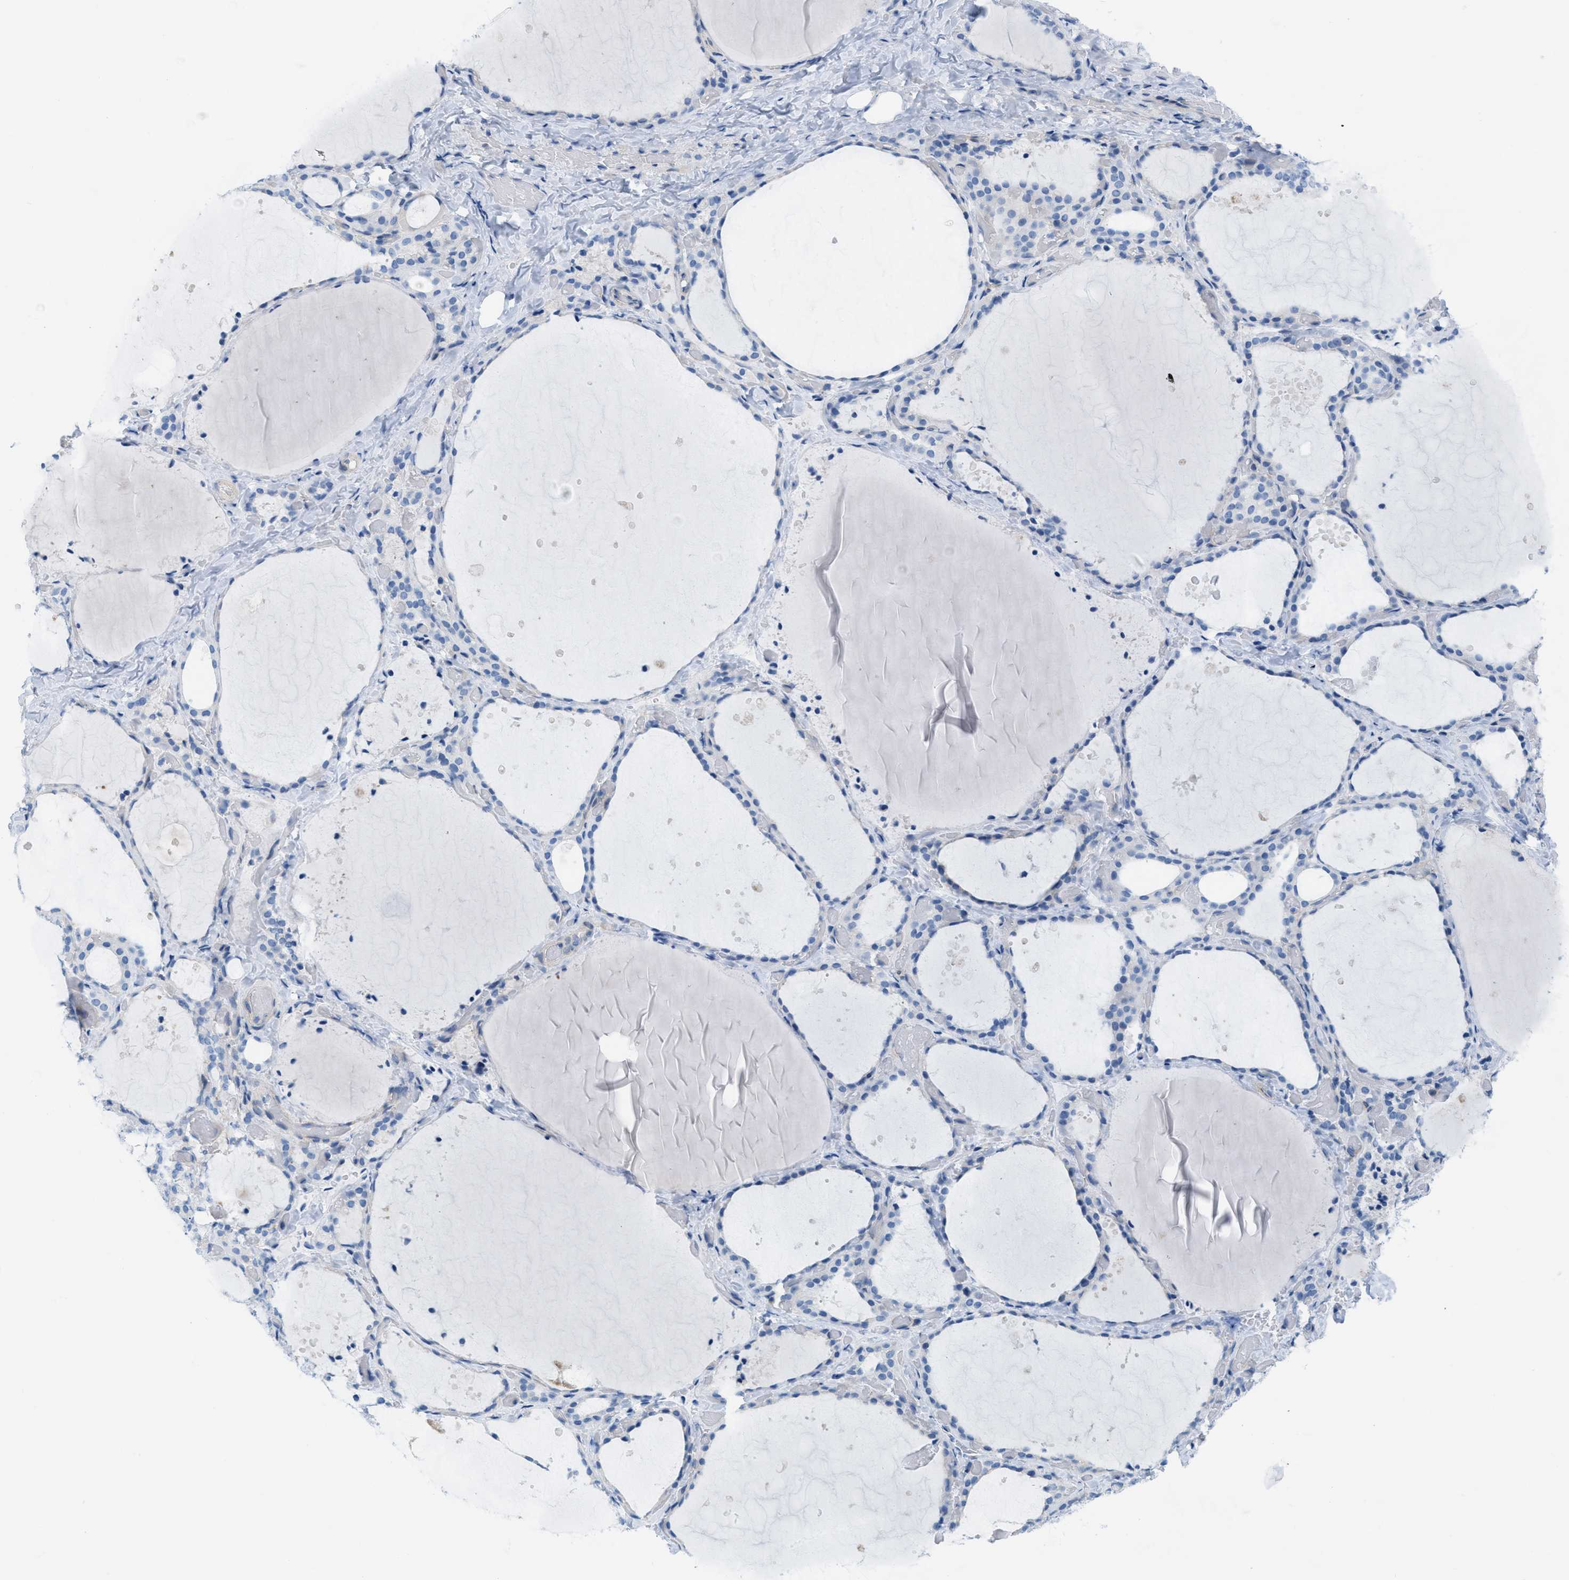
{"staining": {"intensity": "negative", "quantity": "none", "location": "none"}, "tissue": "thyroid gland", "cell_type": "Glandular cells", "image_type": "normal", "snomed": [{"axis": "morphology", "description": "Normal tissue, NOS"}, {"axis": "topography", "description": "Thyroid gland"}], "caption": "IHC image of unremarkable thyroid gland stained for a protein (brown), which exhibits no expression in glandular cells.", "gene": "ASGR1", "patient": {"sex": "female", "age": 44}}